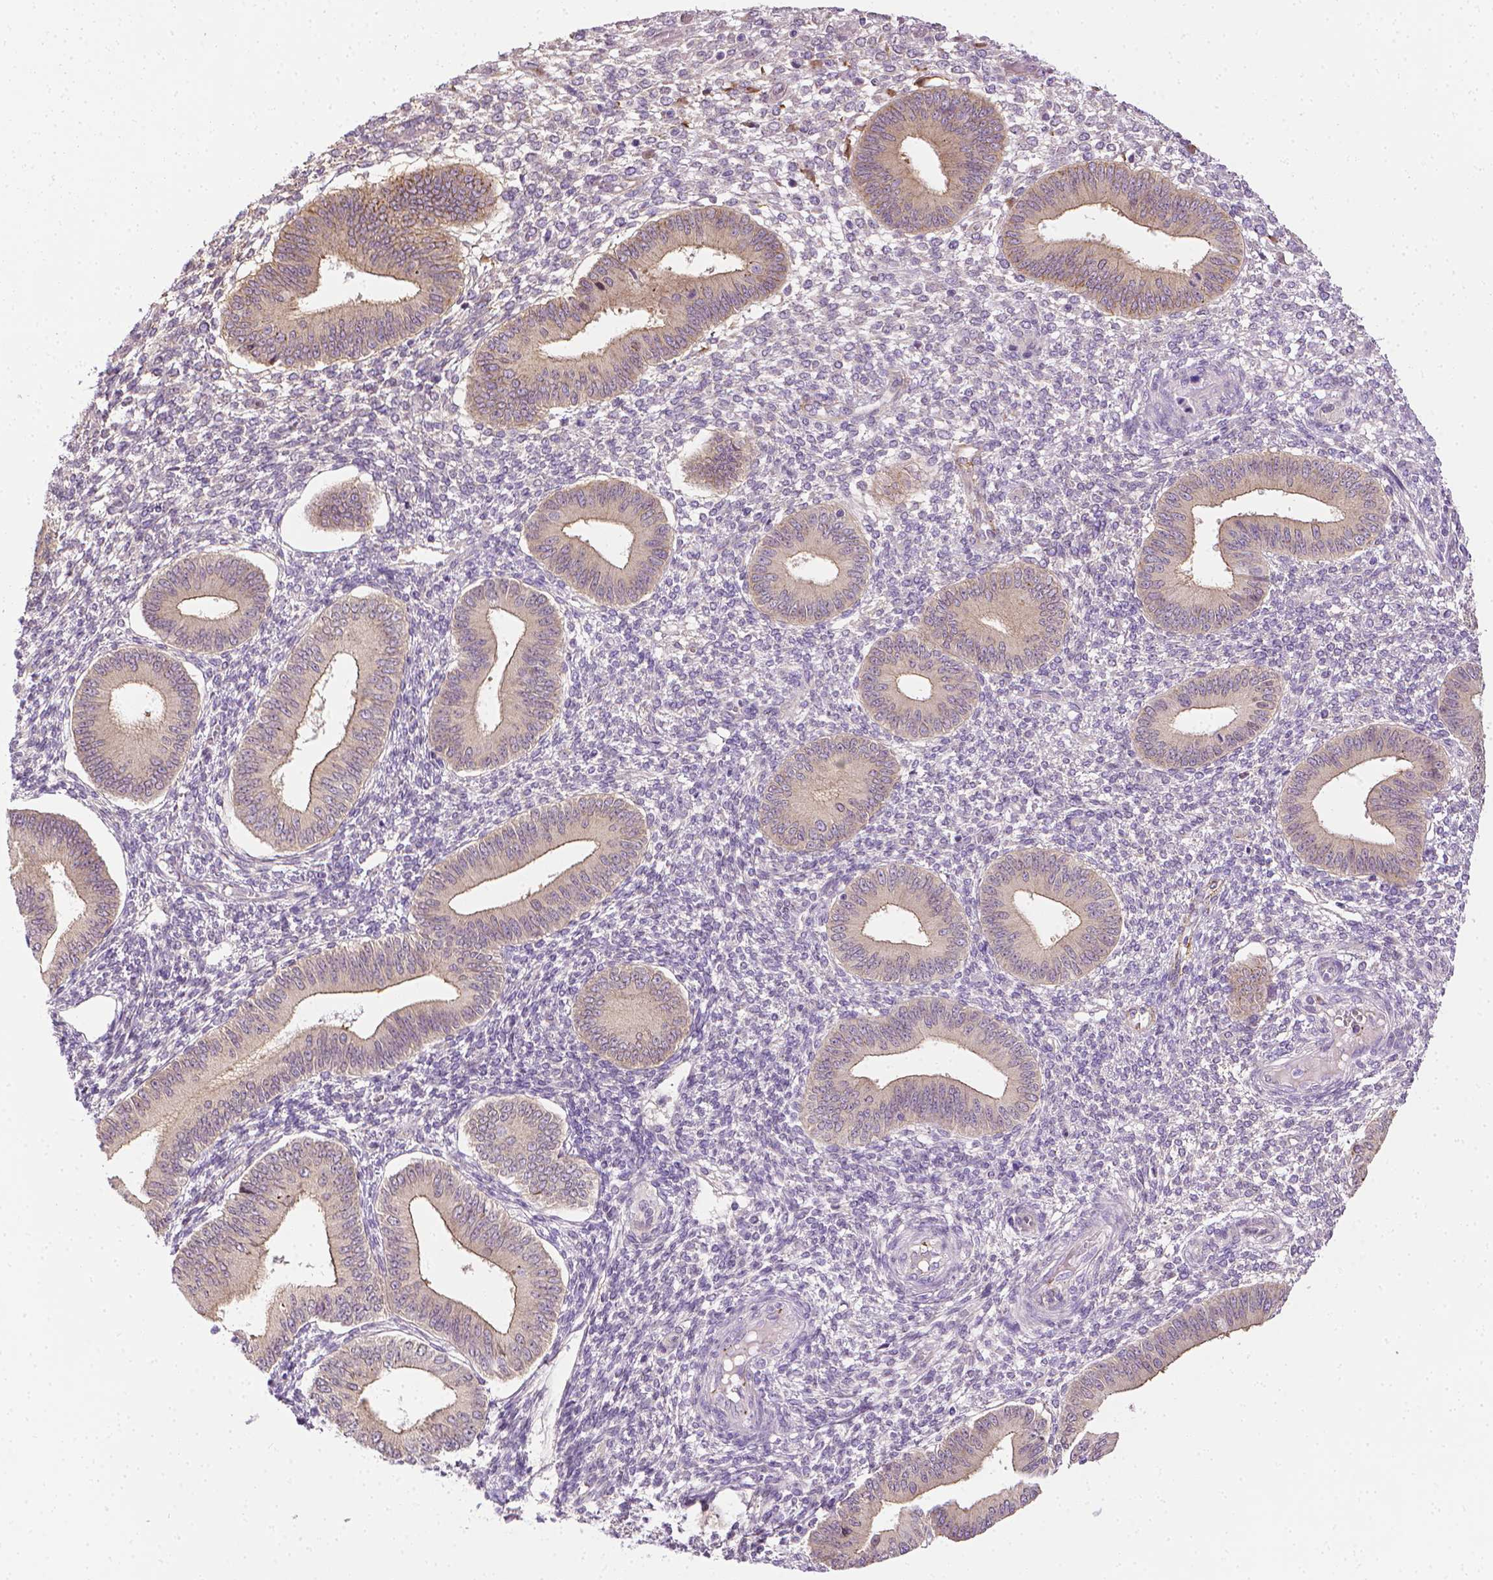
{"staining": {"intensity": "negative", "quantity": "none", "location": "none"}, "tissue": "endometrium", "cell_type": "Cells in endometrial stroma", "image_type": "normal", "snomed": [{"axis": "morphology", "description": "Normal tissue, NOS"}, {"axis": "topography", "description": "Endometrium"}], "caption": "A high-resolution image shows immunohistochemistry staining of benign endometrium, which reveals no significant staining in cells in endometrial stroma.", "gene": "MCOLN3", "patient": {"sex": "female", "age": 42}}